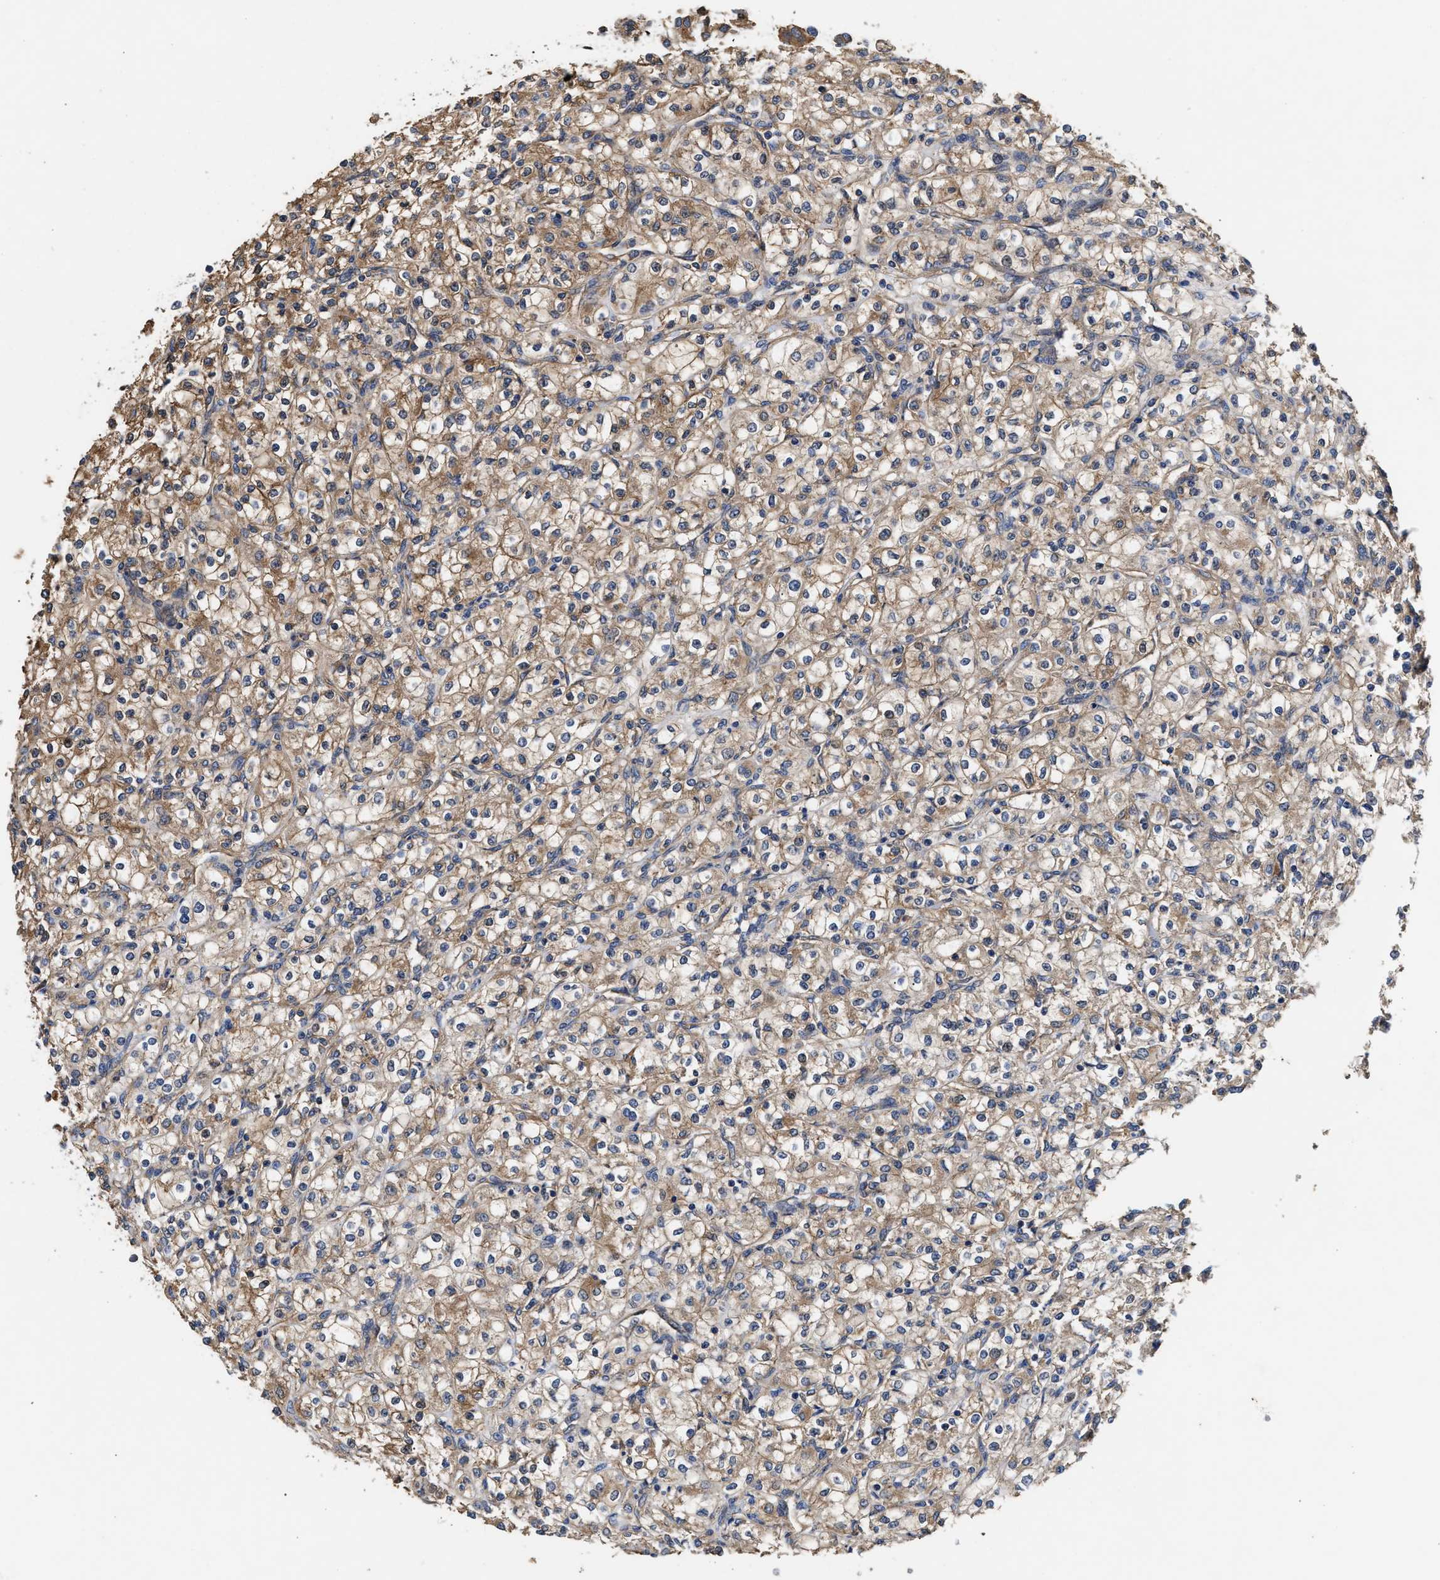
{"staining": {"intensity": "weak", "quantity": ">75%", "location": "cytoplasmic/membranous"}, "tissue": "renal cancer", "cell_type": "Tumor cells", "image_type": "cancer", "snomed": [{"axis": "morphology", "description": "Adenocarcinoma, NOS"}, {"axis": "topography", "description": "Kidney"}], "caption": "Immunohistochemical staining of human renal cancer (adenocarcinoma) reveals low levels of weak cytoplasmic/membranous protein expression in about >75% of tumor cells. Immunohistochemistry (ihc) stains the protein in brown and the nuclei are stained blue.", "gene": "KLB", "patient": {"sex": "male", "age": 77}}